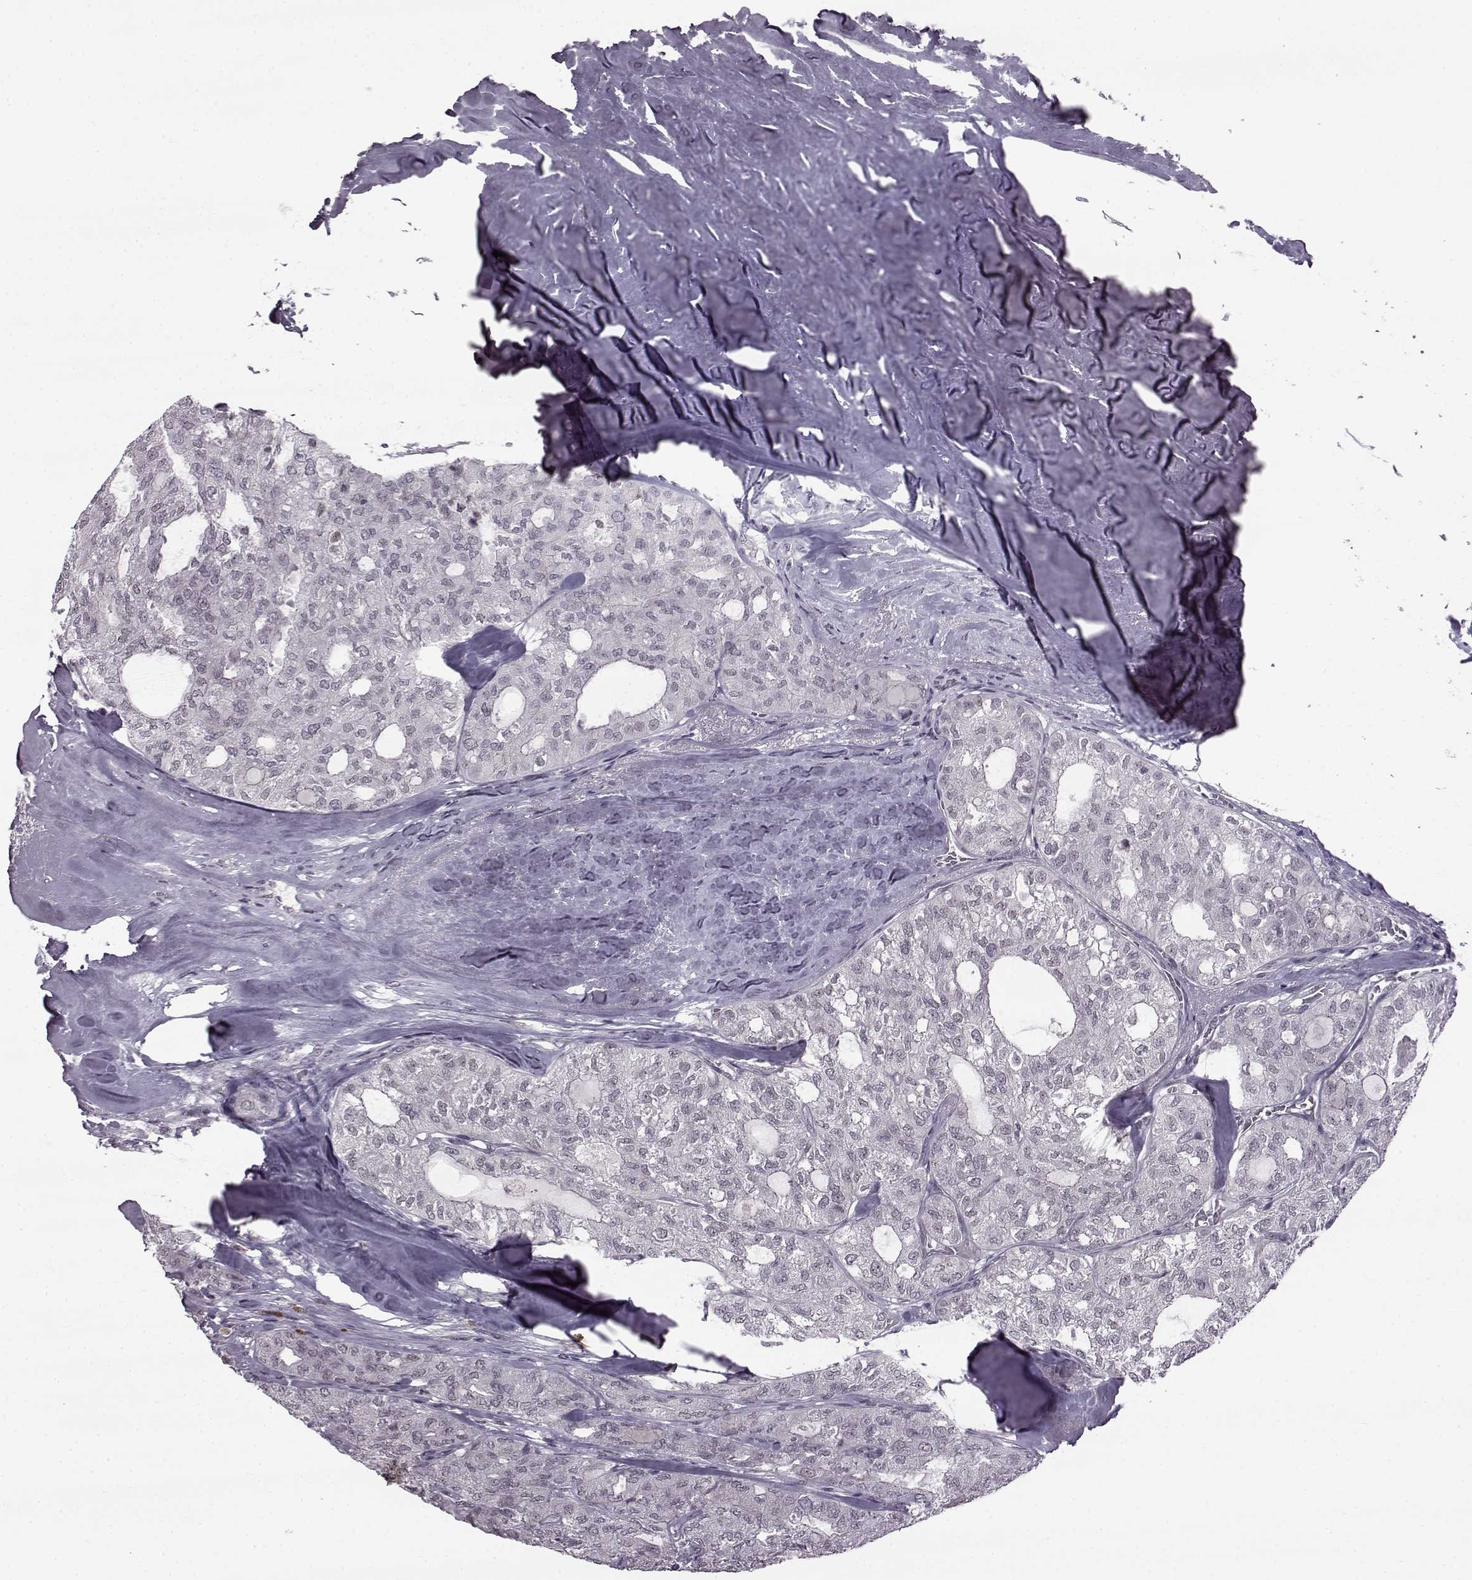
{"staining": {"intensity": "negative", "quantity": "none", "location": "none"}, "tissue": "thyroid cancer", "cell_type": "Tumor cells", "image_type": "cancer", "snomed": [{"axis": "morphology", "description": "Follicular adenoma carcinoma, NOS"}, {"axis": "topography", "description": "Thyroid gland"}], "caption": "Tumor cells are negative for protein expression in human thyroid cancer (follicular adenoma carcinoma).", "gene": "SLC28A2", "patient": {"sex": "male", "age": 75}}